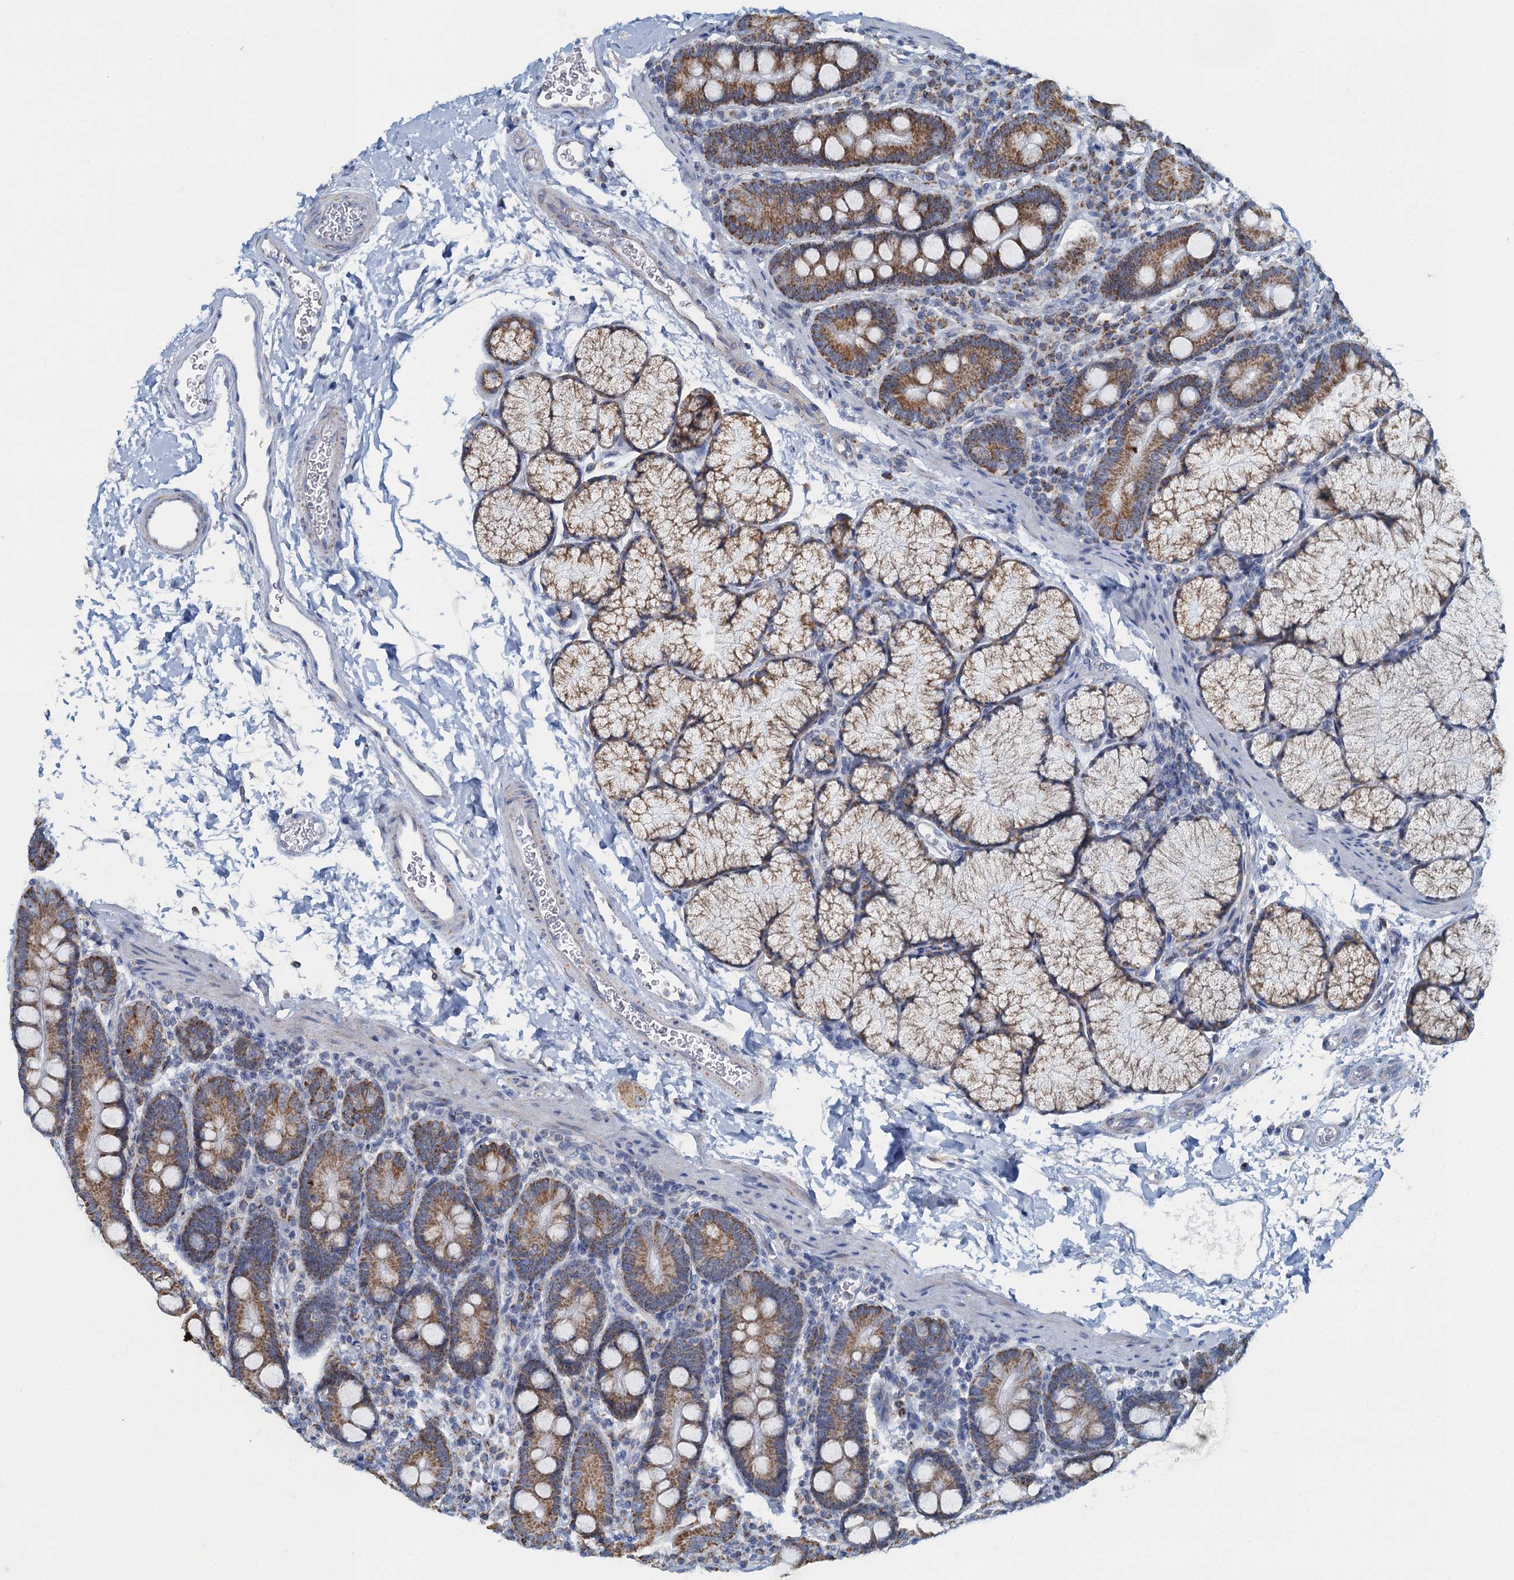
{"staining": {"intensity": "moderate", "quantity": ">75%", "location": "cytoplasmic/membranous"}, "tissue": "duodenum", "cell_type": "Glandular cells", "image_type": "normal", "snomed": [{"axis": "morphology", "description": "Normal tissue, NOS"}, {"axis": "topography", "description": "Duodenum"}], "caption": "This photomicrograph demonstrates normal duodenum stained with immunohistochemistry to label a protein in brown. The cytoplasmic/membranous of glandular cells show moderate positivity for the protein. Nuclei are counter-stained blue.", "gene": "RAD9B", "patient": {"sex": "male", "age": 35}}